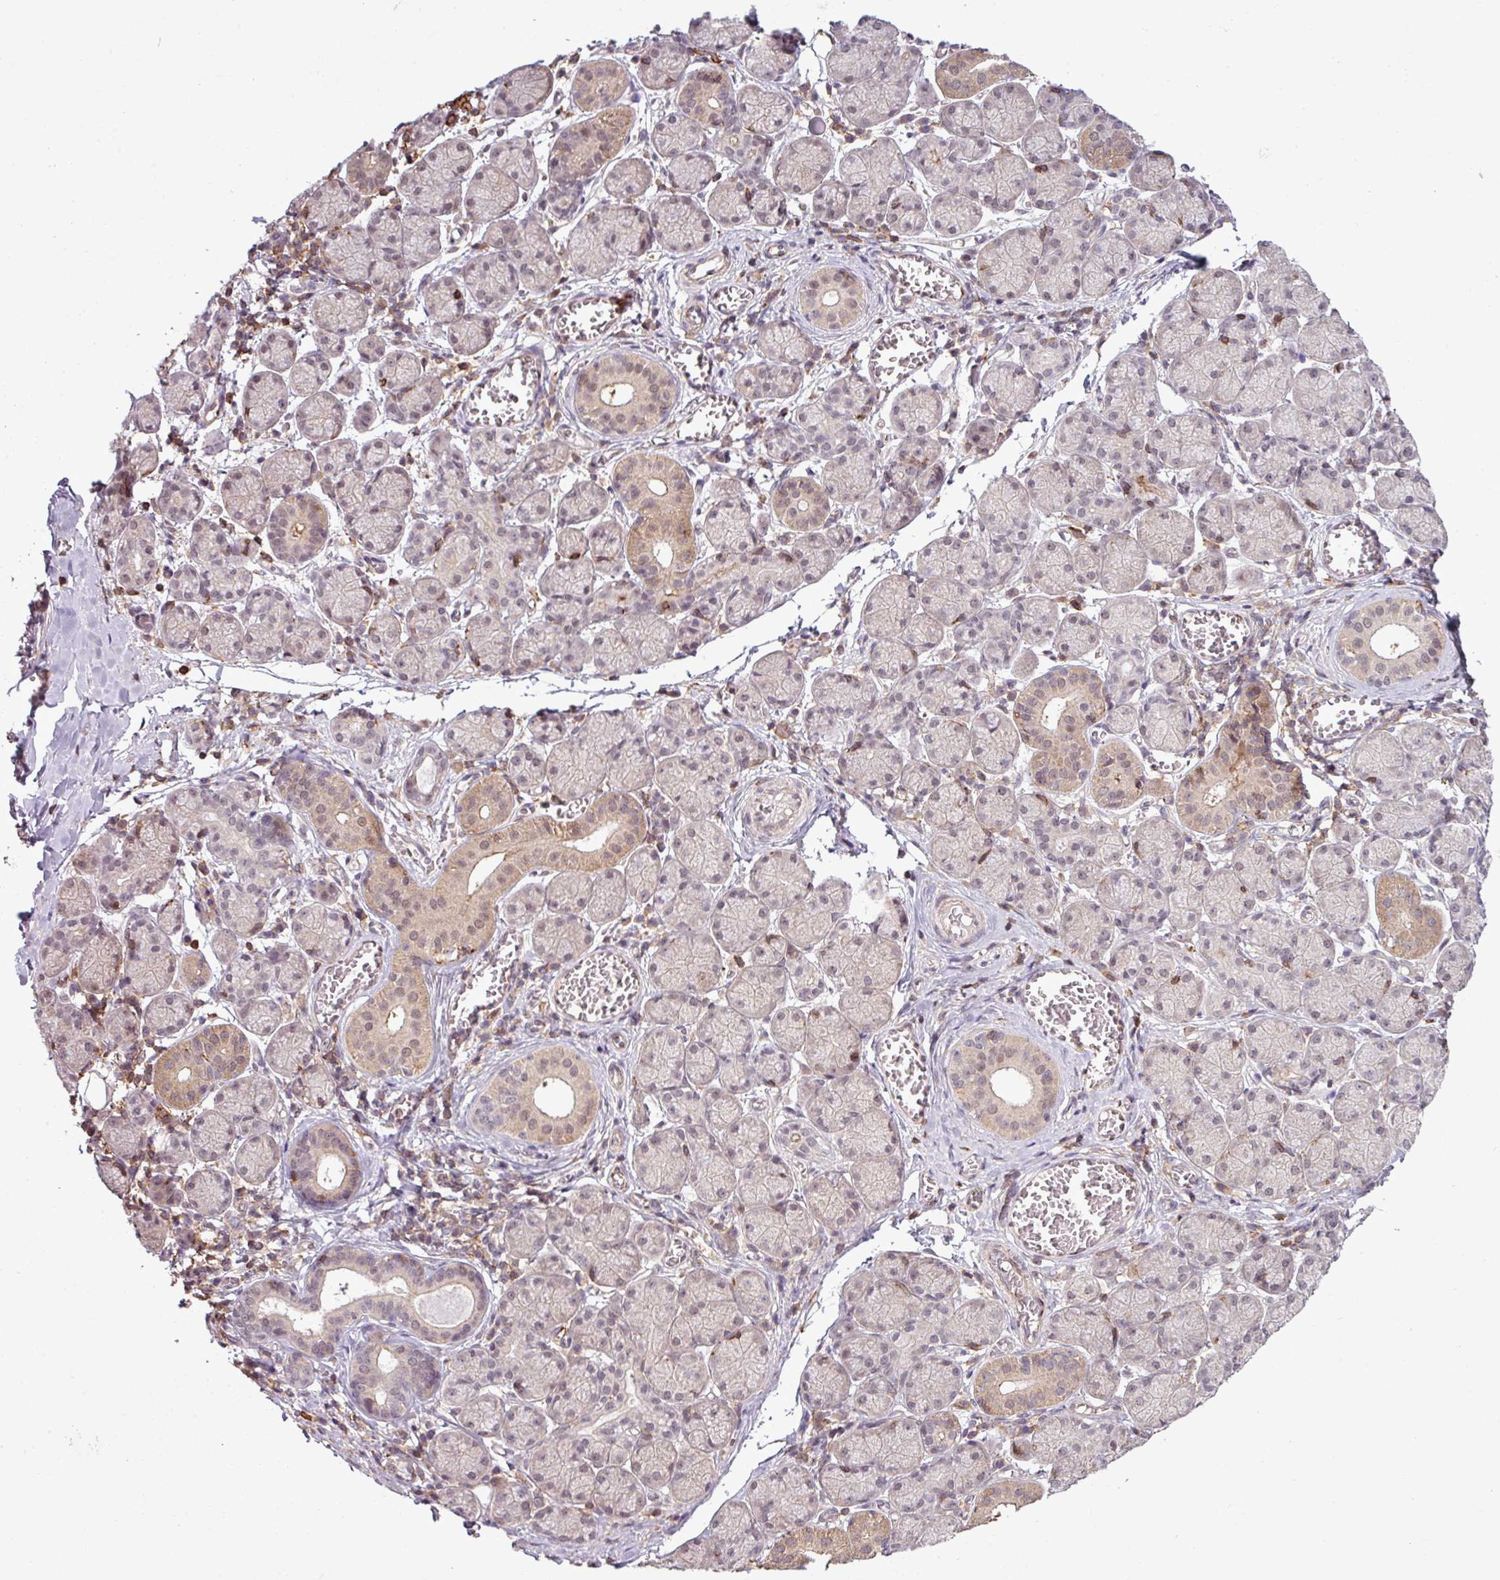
{"staining": {"intensity": "moderate", "quantity": "<25%", "location": "cytoplasmic/membranous,nuclear"}, "tissue": "salivary gland", "cell_type": "Glandular cells", "image_type": "normal", "snomed": [{"axis": "morphology", "description": "Normal tissue, NOS"}, {"axis": "topography", "description": "Salivary gland"}], "caption": "A low amount of moderate cytoplasmic/membranous,nuclear expression is seen in about <25% of glandular cells in benign salivary gland. (Brightfield microscopy of DAB IHC at high magnification).", "gene": "ZC2HC1C", "patient": {"sex": "female", "age": 24}}